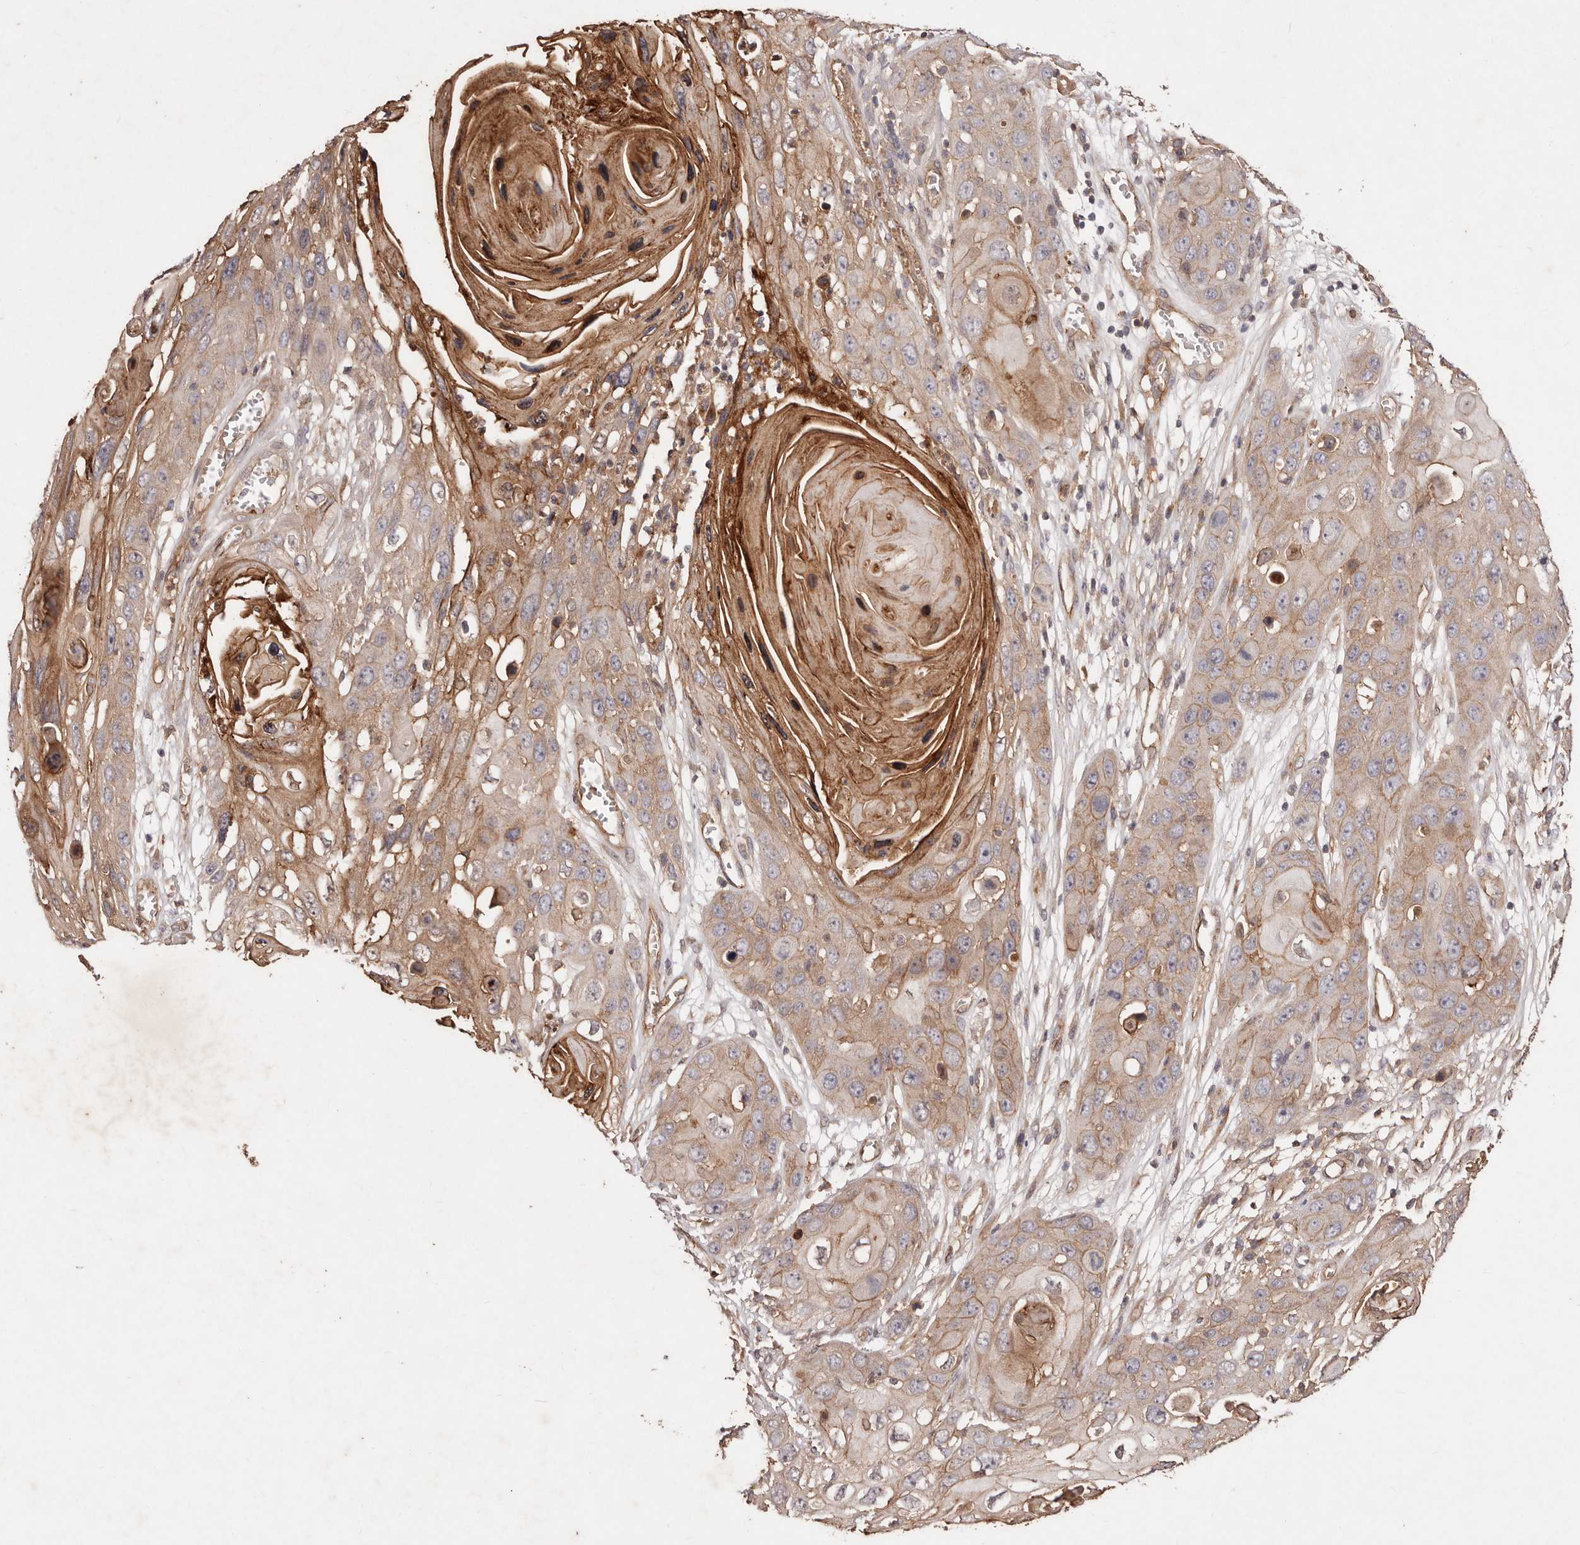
{"staining": {"intensity": "moderate", "quantity": "<25%", "location": "cytoplasmic/membranous"}, "tissue": "skin cancer", "cell_type": "Tumor cells", "image_type": "cancer", "snomed": [{"axis": "morphology", "description": "Squamous cell carcinoma, NOS"}, {"axis": "topography", "description": "Skin"}], "caption": "IHC image of neoplastic tissue: skin squamous cell carcinoma stained using immunohistochemistry displays low levels of moderate protein expression localized specifically in the cytoplasmic/membranous of tumor cells, appearing as a cytoplasmic/membranous brown color.", "gene": "CCL14", "patient": {"sex": "male", "age": 55}}